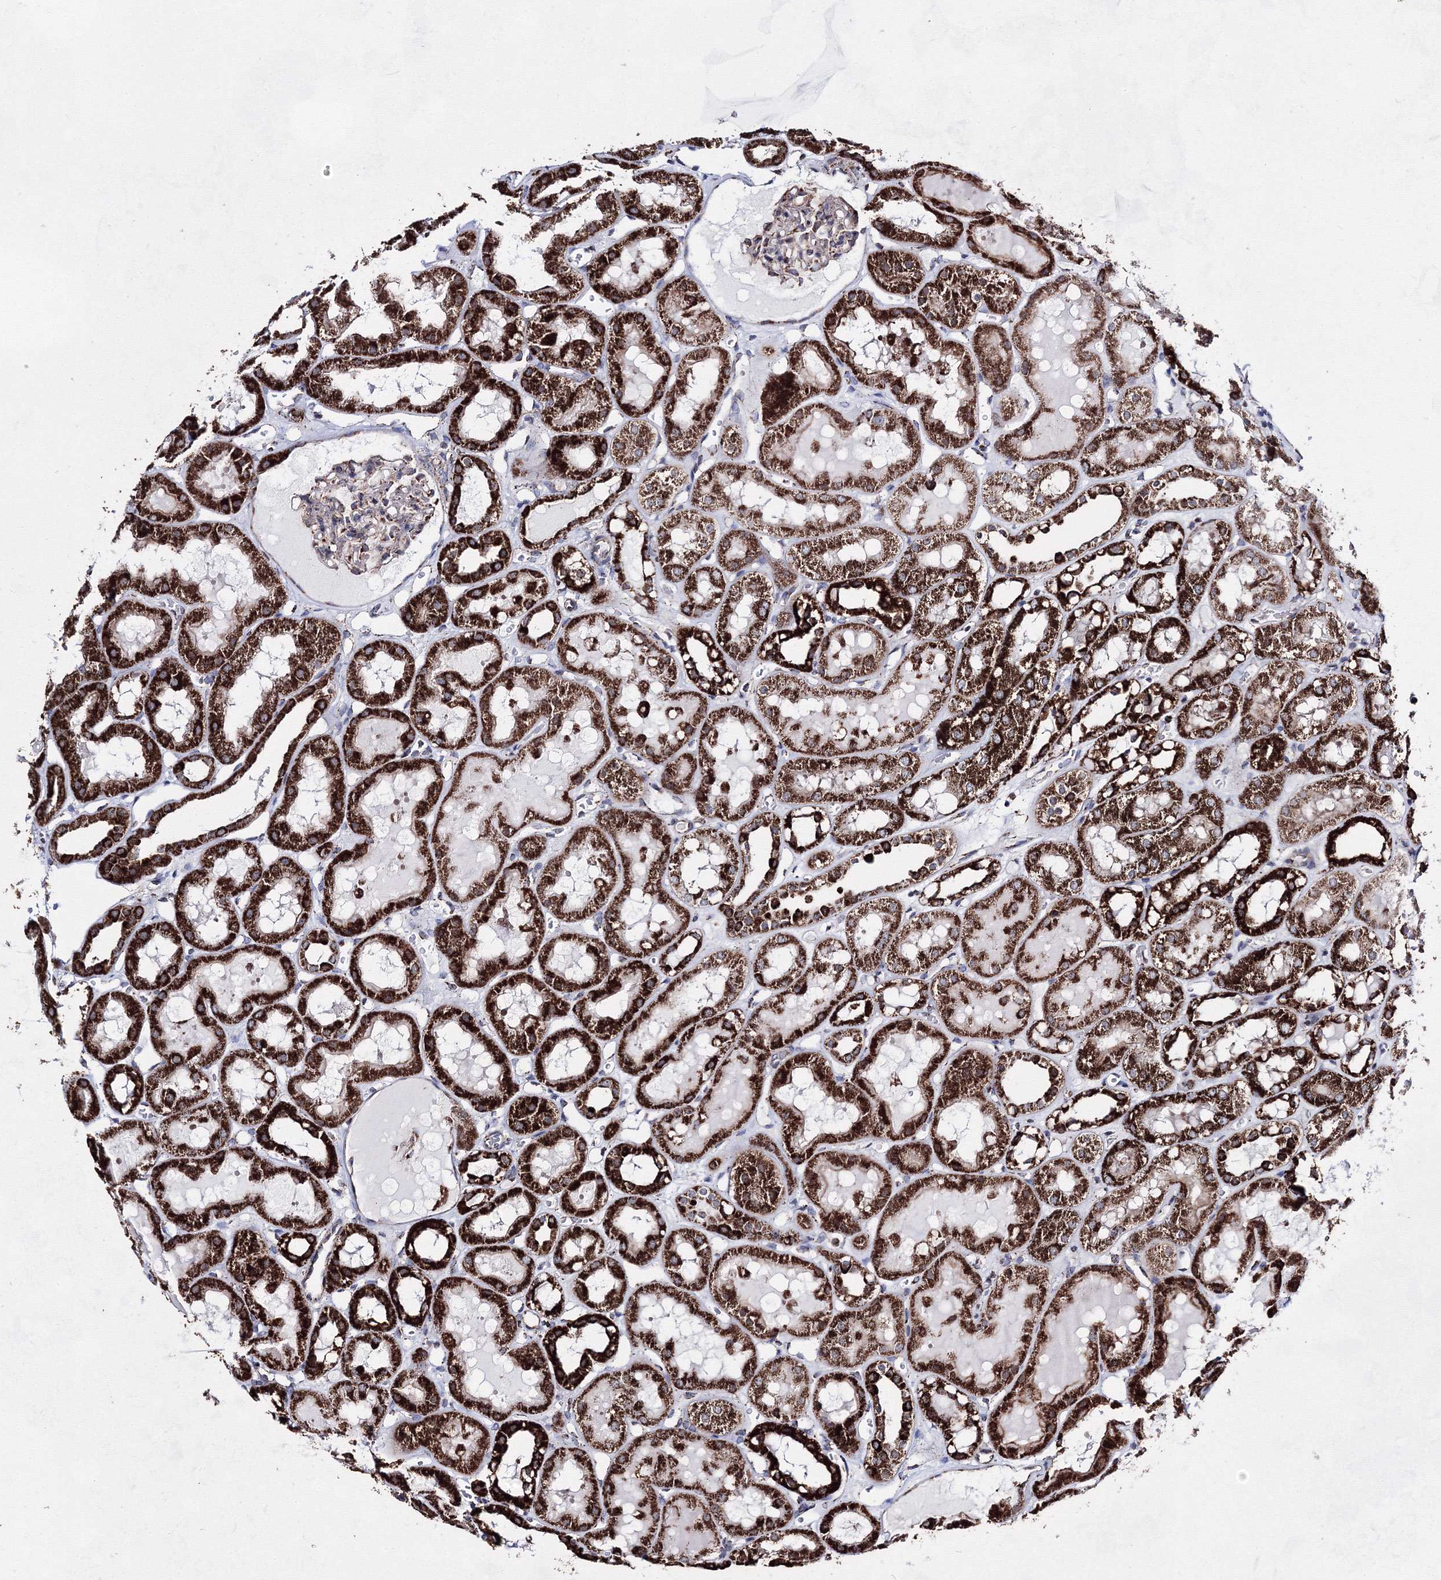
{"staining": {"intensity": "moderate", "quantity": "25%-75%", "location": "cytoplasmic/membranous"}, "tissue": "kidney", "cell_type": "Cells in glomeruli", "image_type": "normal", "snomed": [{"axis": "morphology", "description": "Normal tissue, NOS"}, {"axis": "topography", "description": "Kidney"}, {"axis": "topography", "description": "Urinary bladder"}], "caption": "High-power microscopy captured an immunohistochemistry (IHC) photomicrograph of unremarkable kidney, revealing moderate cytoplasmic/membranous expression in about 25%-75% of cells in glomeruli.", "gene": "HADHB", "patient": {"sex": "male", "age": 16}}